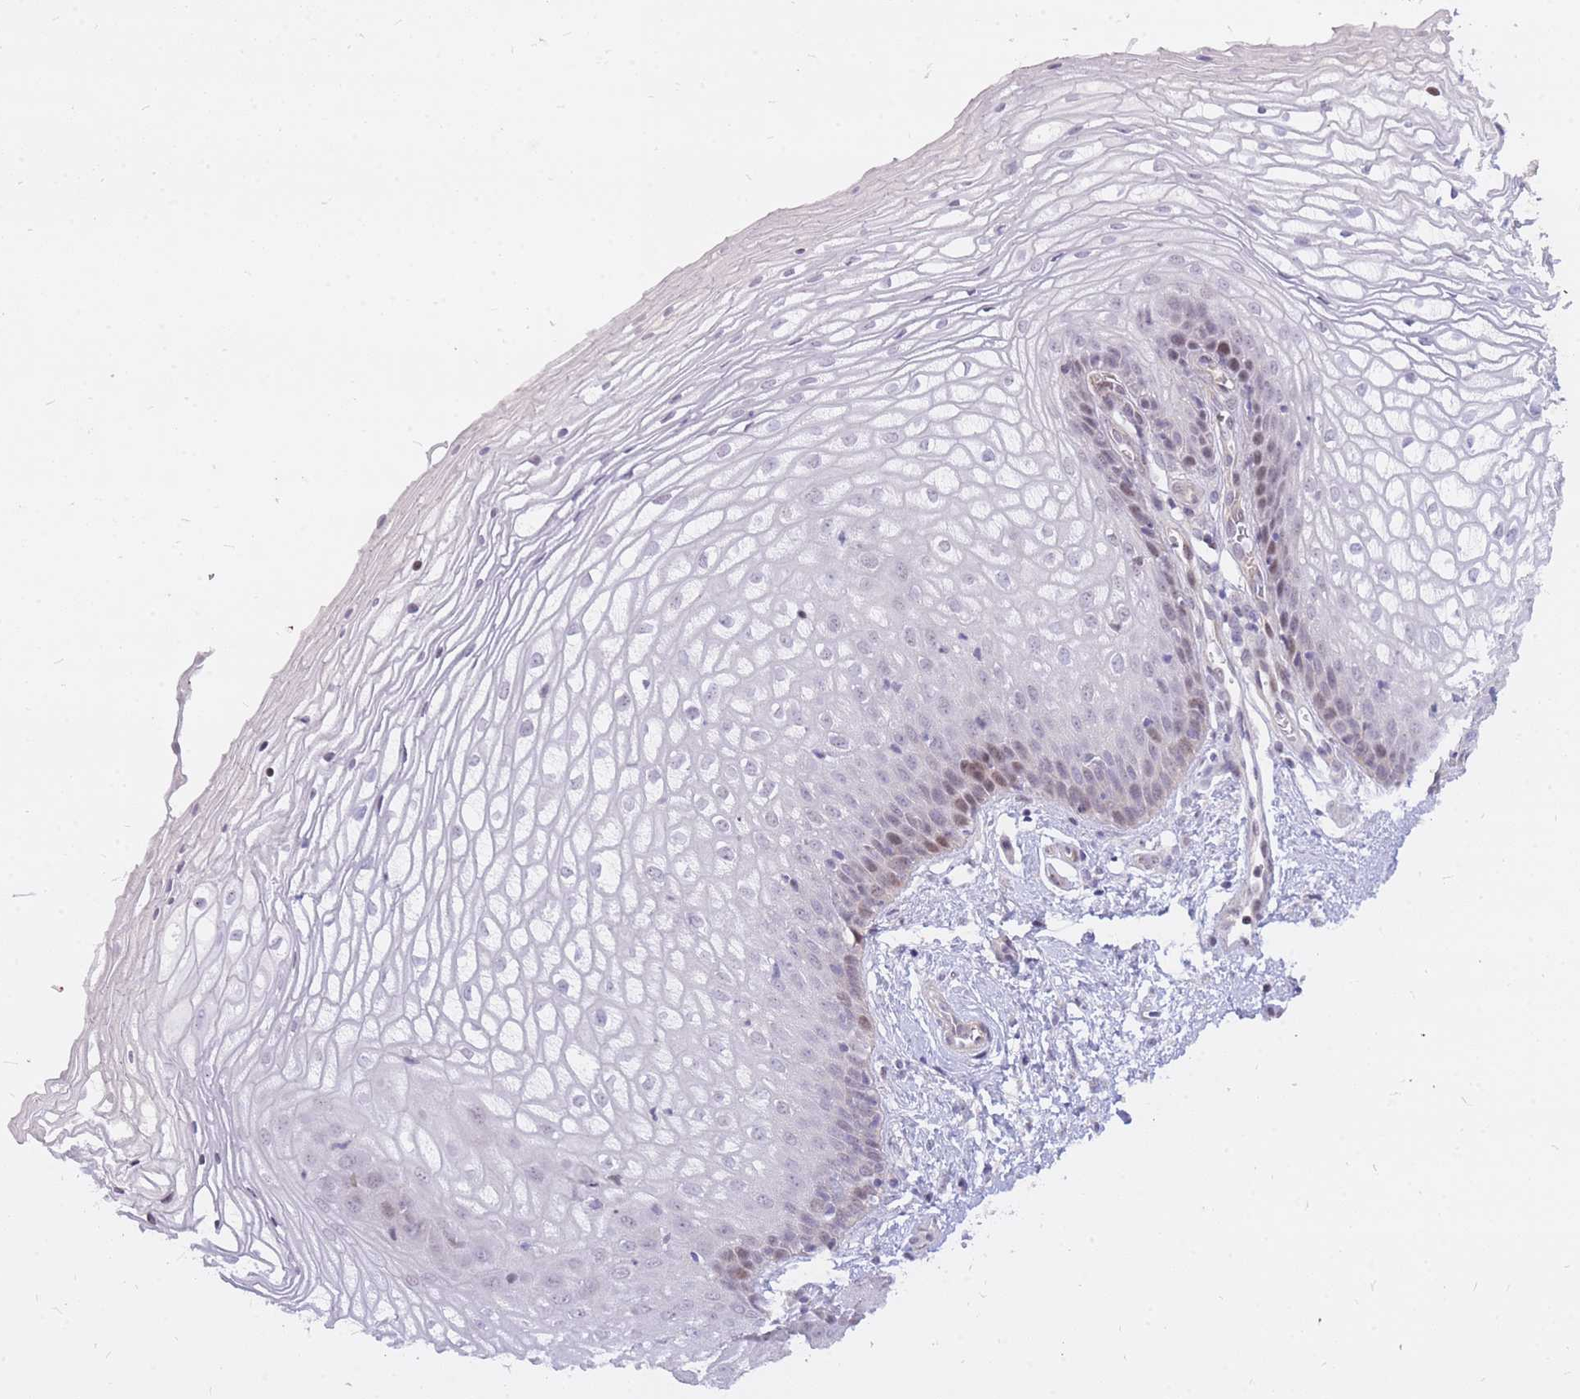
{"staining": {"intensity": "moderate", "quantity": "<25%", "location": "nuclear"}, "tissue": "vagina", "cell_type": "Squamous epithelial cells", "image_type": "normal", "snomed": [{"axis": "morphology", "description": "Normal tissue, NOS"}, {"axis": "topography", "description": "Vagina"}], "caption": "DAB (3,3'-diaminobenzidine) immunohistochemical staining of benign human vagina displays moderate nuclear protein expression in about <25% of squamous epithelial cells.", "gene": "TLE2", "patient": {"sex": "female", "age": 34}}